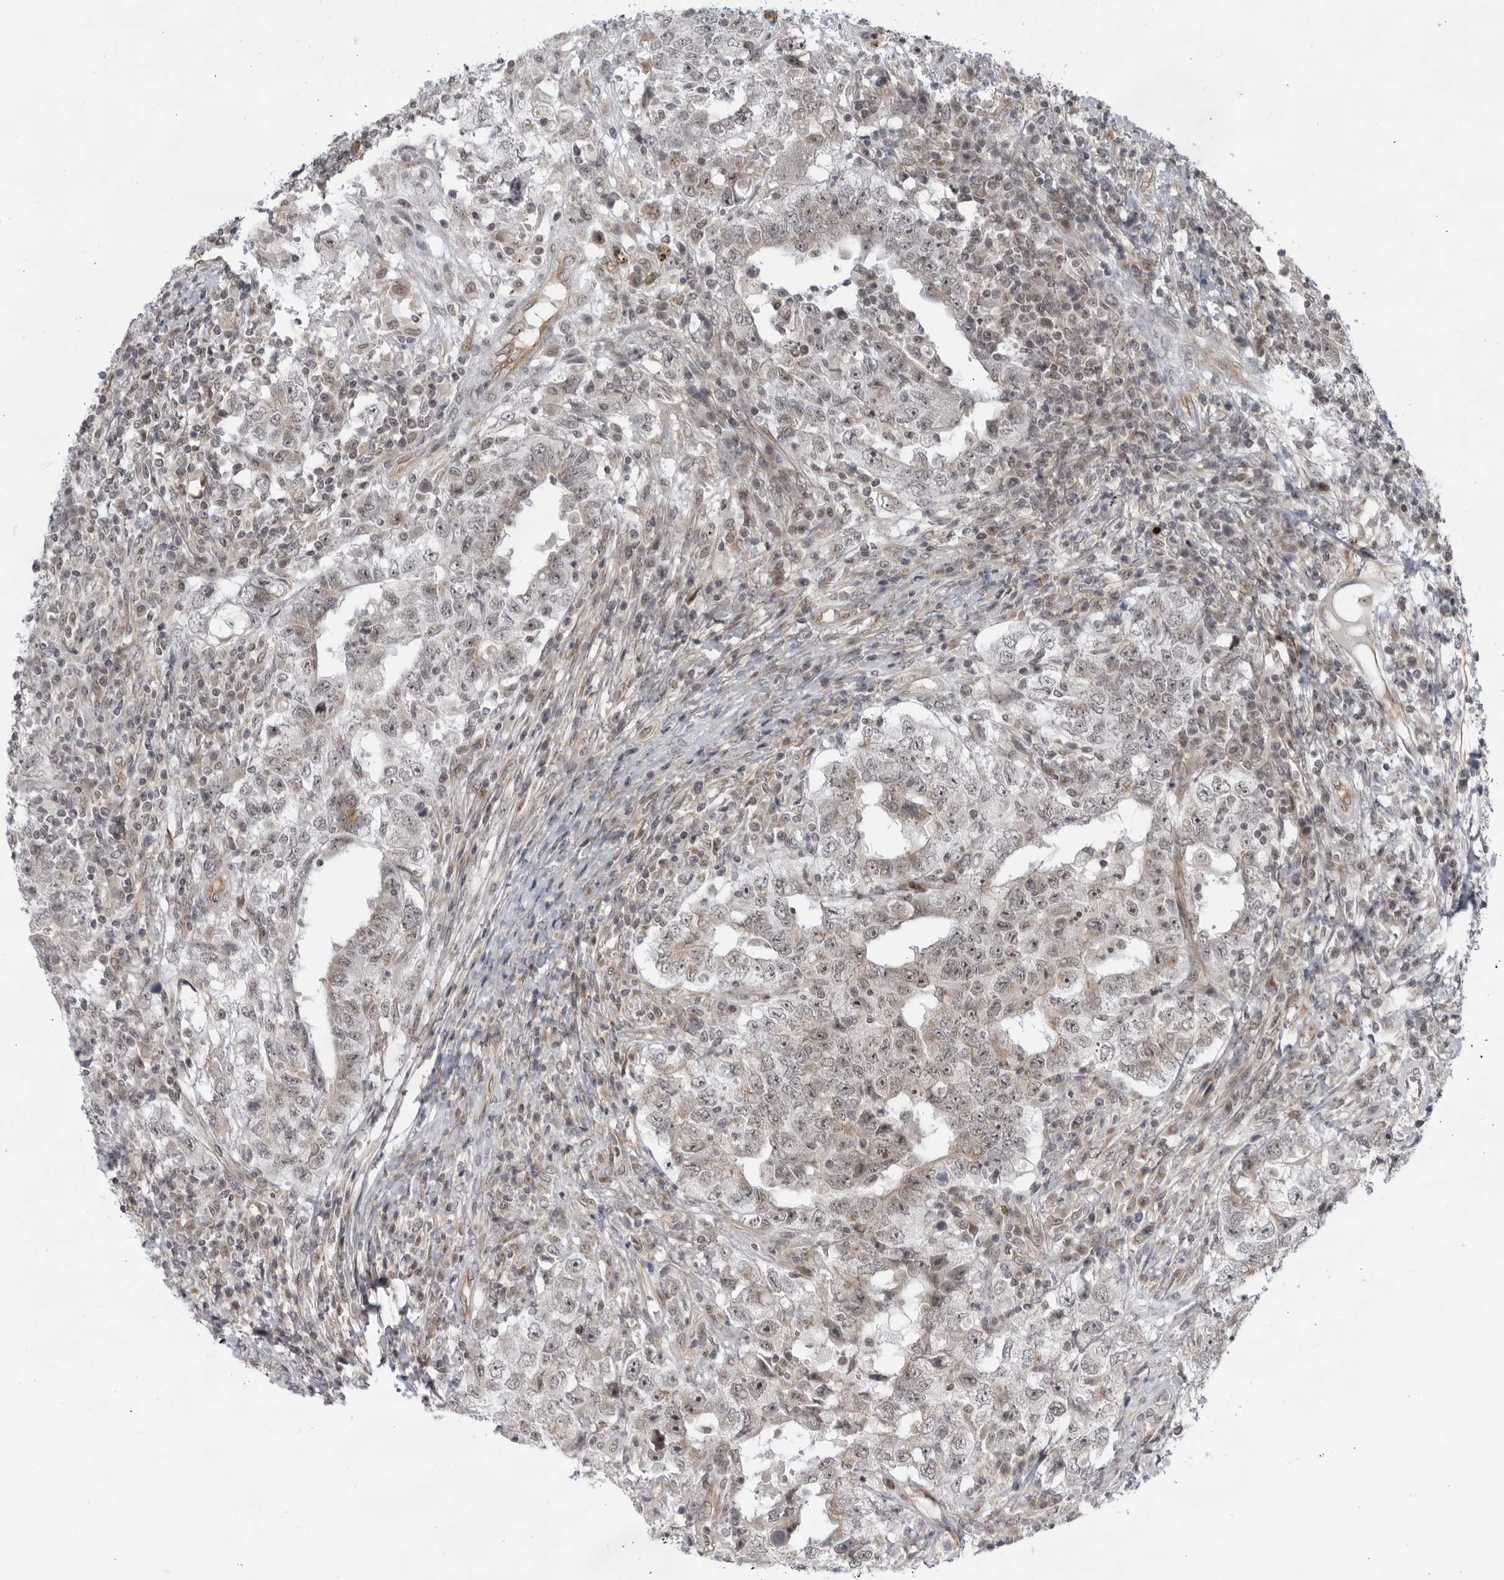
{"staining": {"intensity": "weak", "quantity": "<25%", "location": "nuclear"}, "tissue": "testis cancer", "cell_type": "Tumor cells", "image_type": "cancer", "snomed": [{"axis": "morphology", "description": "Carcinoma, Embryonal, NOS"}, {"axis": "topography", "description": "Testis"}], "caption": "High power microscopy photomicrograph of an IHC photomicrograph of testis cancer (embryonal carcinoma), revealing no significant staining in tumor cells.", "gene": "ITGB3BP", "patient": {"sex": "male", "age": 26}}